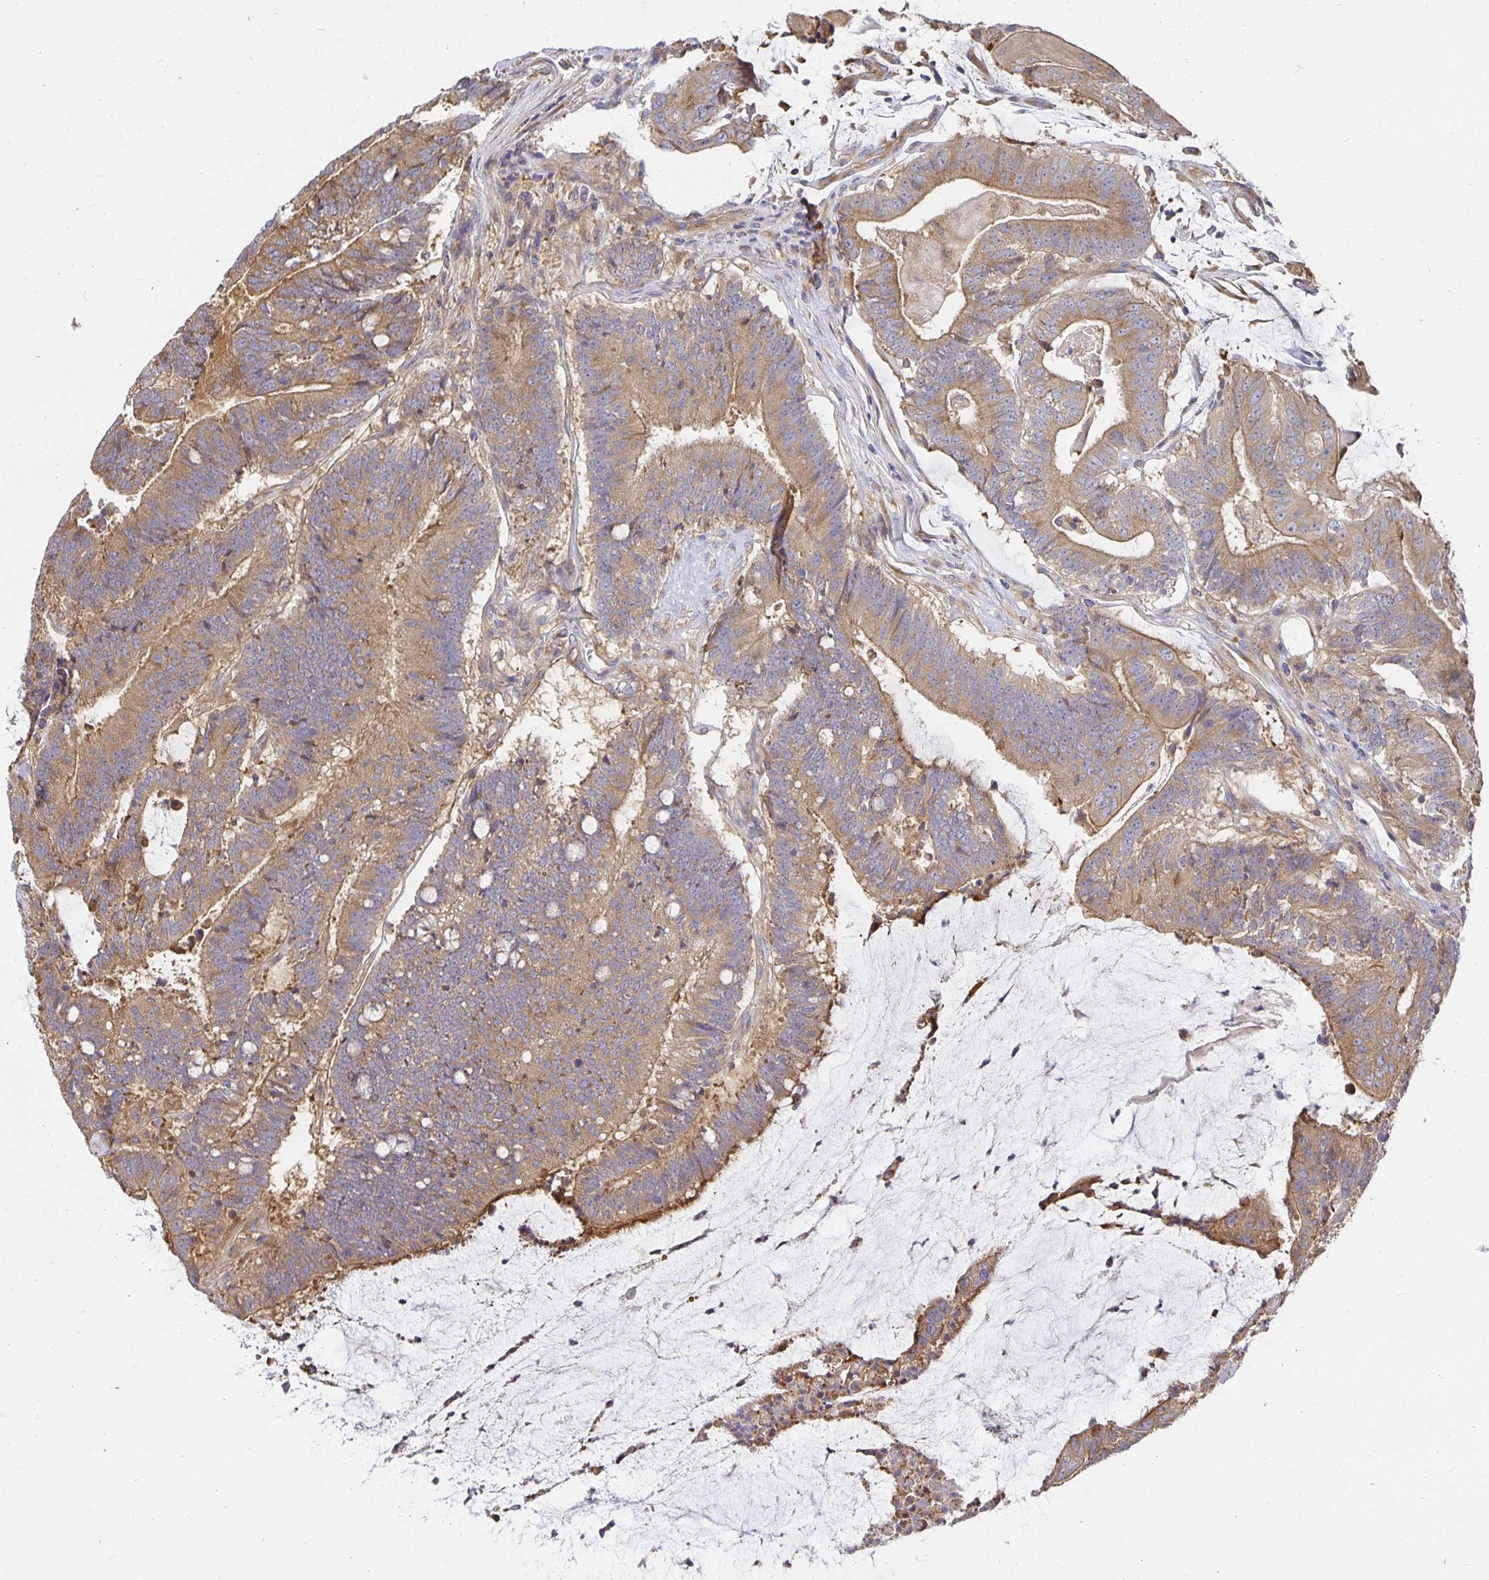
{"staining": {"intensity": "moderate", "quantity": ">75%", "location": "cytoplasmic/membranous"}, "tissue": "colorectal cancer", "cell_type": "Tumor cells", "image_type": "cancer", "snomed": [{"axis": "morphology", "description": "Adenocarcinoma, NOS"}, {"axis": "topography", "description": "Colon"}], "caption": "Adenocarcinoma (colorectal) stained for a protein displays moderate cytoplasmic/membranous positivity in tumor cells.", "gene": "USO1", "patient": {"sex": "female", "age": 43}}